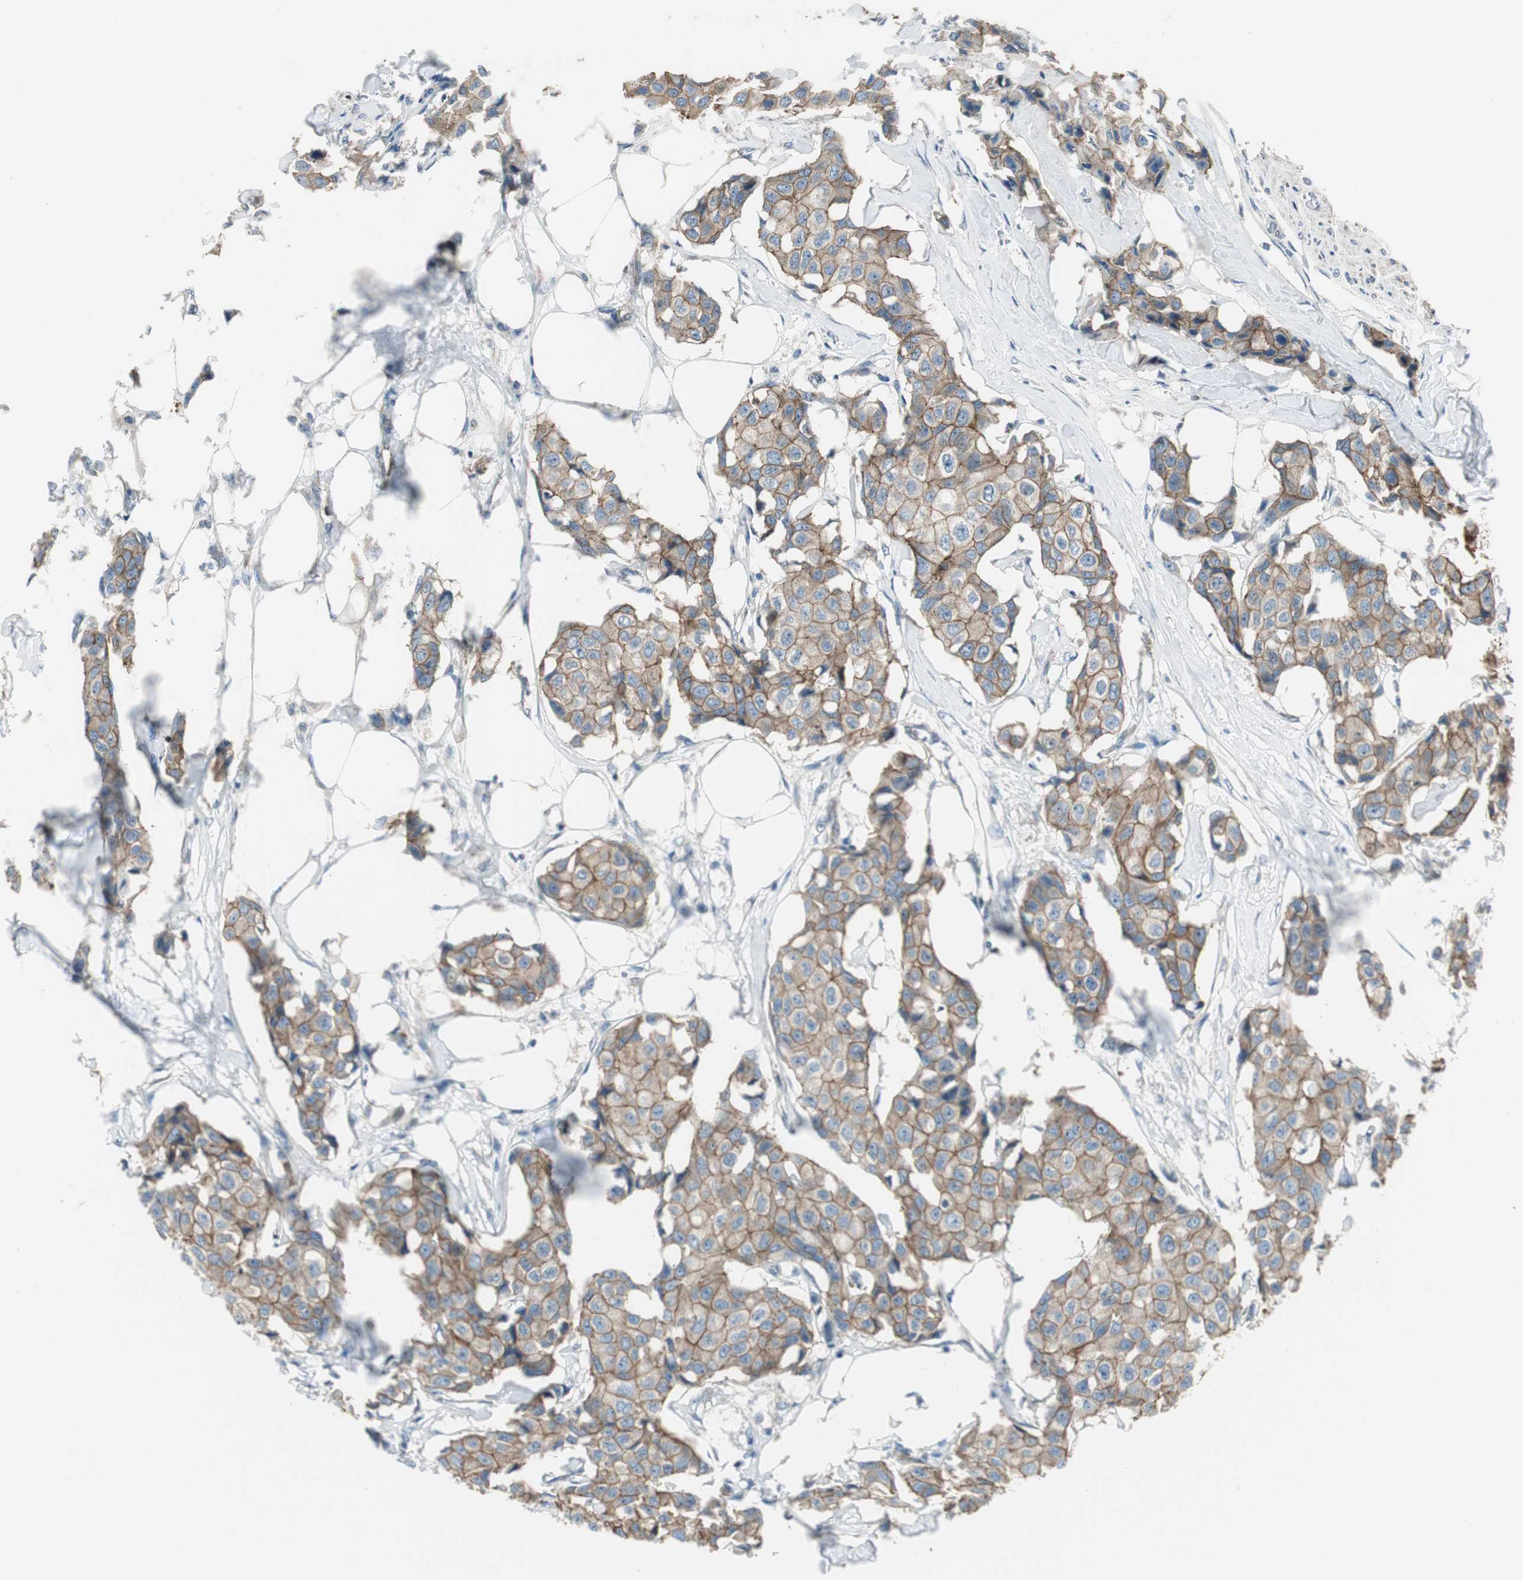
{"staining": {"intensity": "moderate", "quantity": ">75%", "location": "cytoplasmic/membranous"}, "tissue": "breast cancer", "cell_type": "Tumor cells", "image_type": "cancer", "snomed": [{"axis": "morphology", "description": "Duct carcinoma"}, {"axis": "topography", "description": "Breast"}], "caption": "There is medium levels of moderate cytoplasmic/membranous expression in tumor cells of invasive ductal carcinoma (breast), as demonstrated by immunohistochemical staining (brown color).", "gene": "STXBP4", "patient": {"sex": "female", "age": 80}}